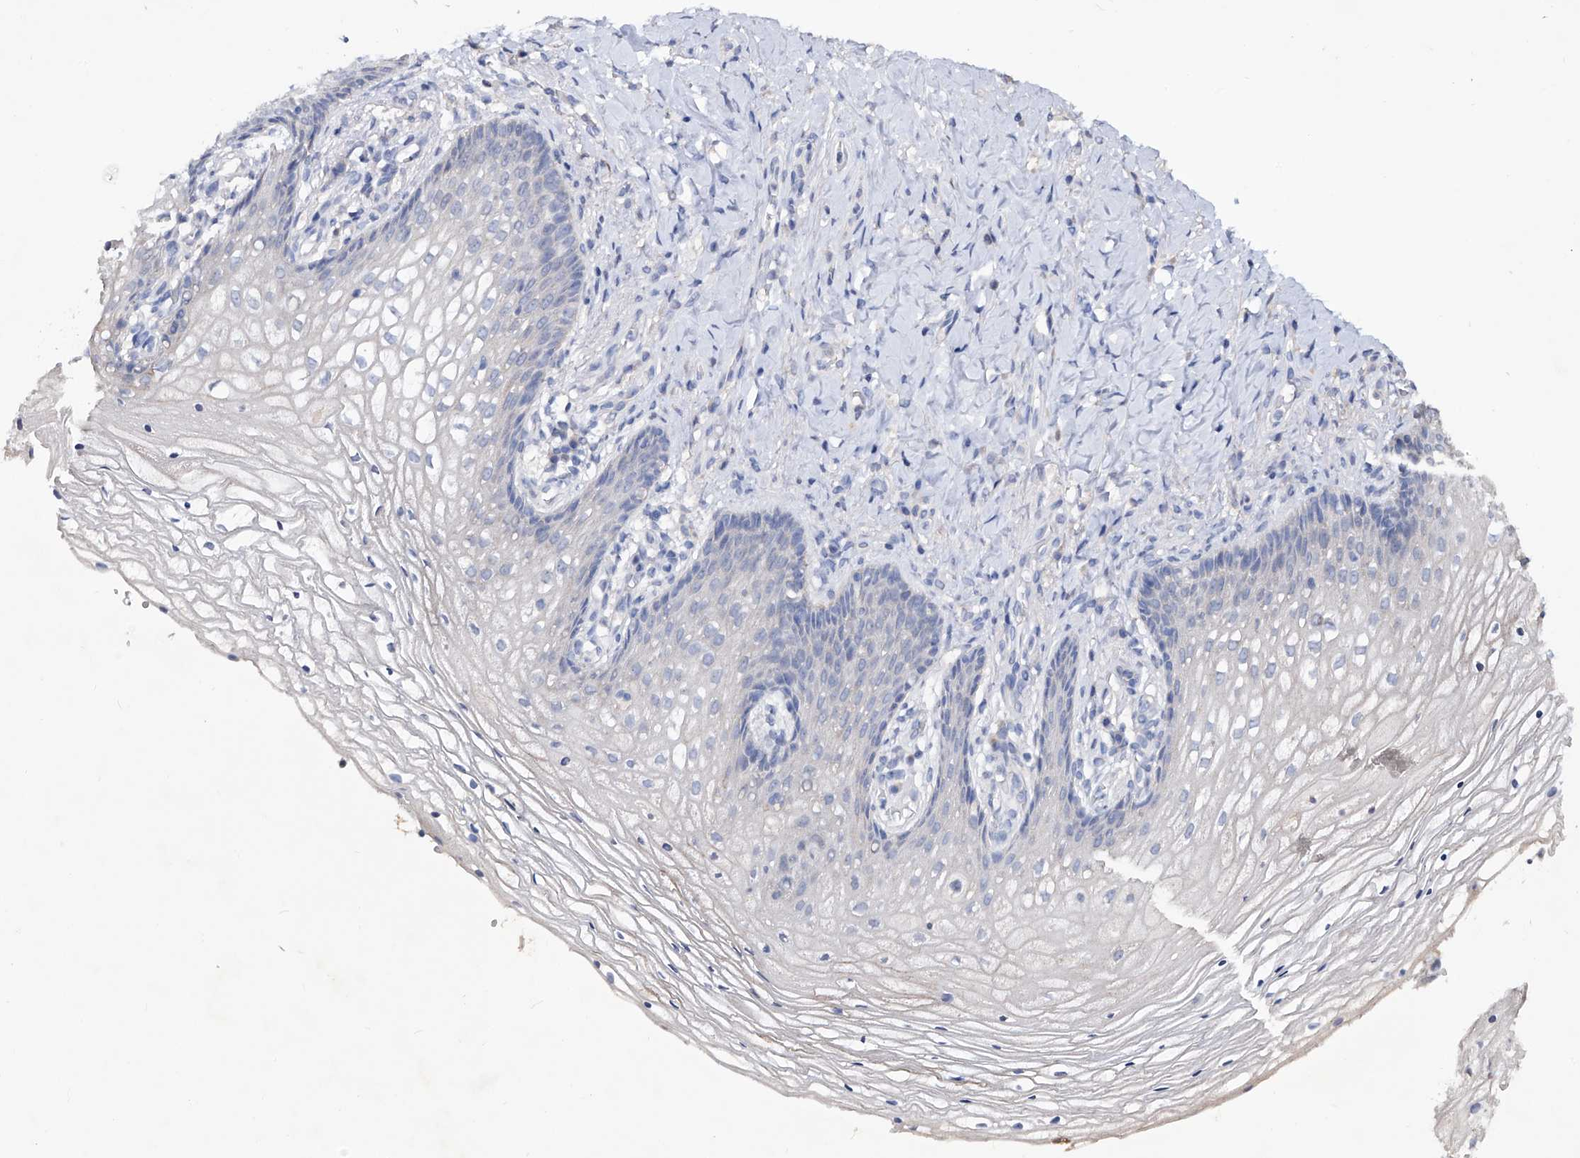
{"staining": {"intensity": "negative", "quantity": "none", "location": "none"}, "tissue": "vagina", "cell_type": "Squamous epithelial cells", "image_type": "normal", "snomed": [{"axis": "morphology", "description": "Normal tissue, NOS"}, {"axis": "topography", "description": "Vagina"}], "caption": "The immunohistochemistry photomicrograph has no significant expression in squamous epithelial cells of vagina. Brightfield microscopy of immunohistochemistry stained with DAB (3,3'-diaminobenzidine) (brown) and hematoxylin (blue), captured at high magnification.", "gene": "KLHL17", "patient": {"sex": "female", "age": 60}}